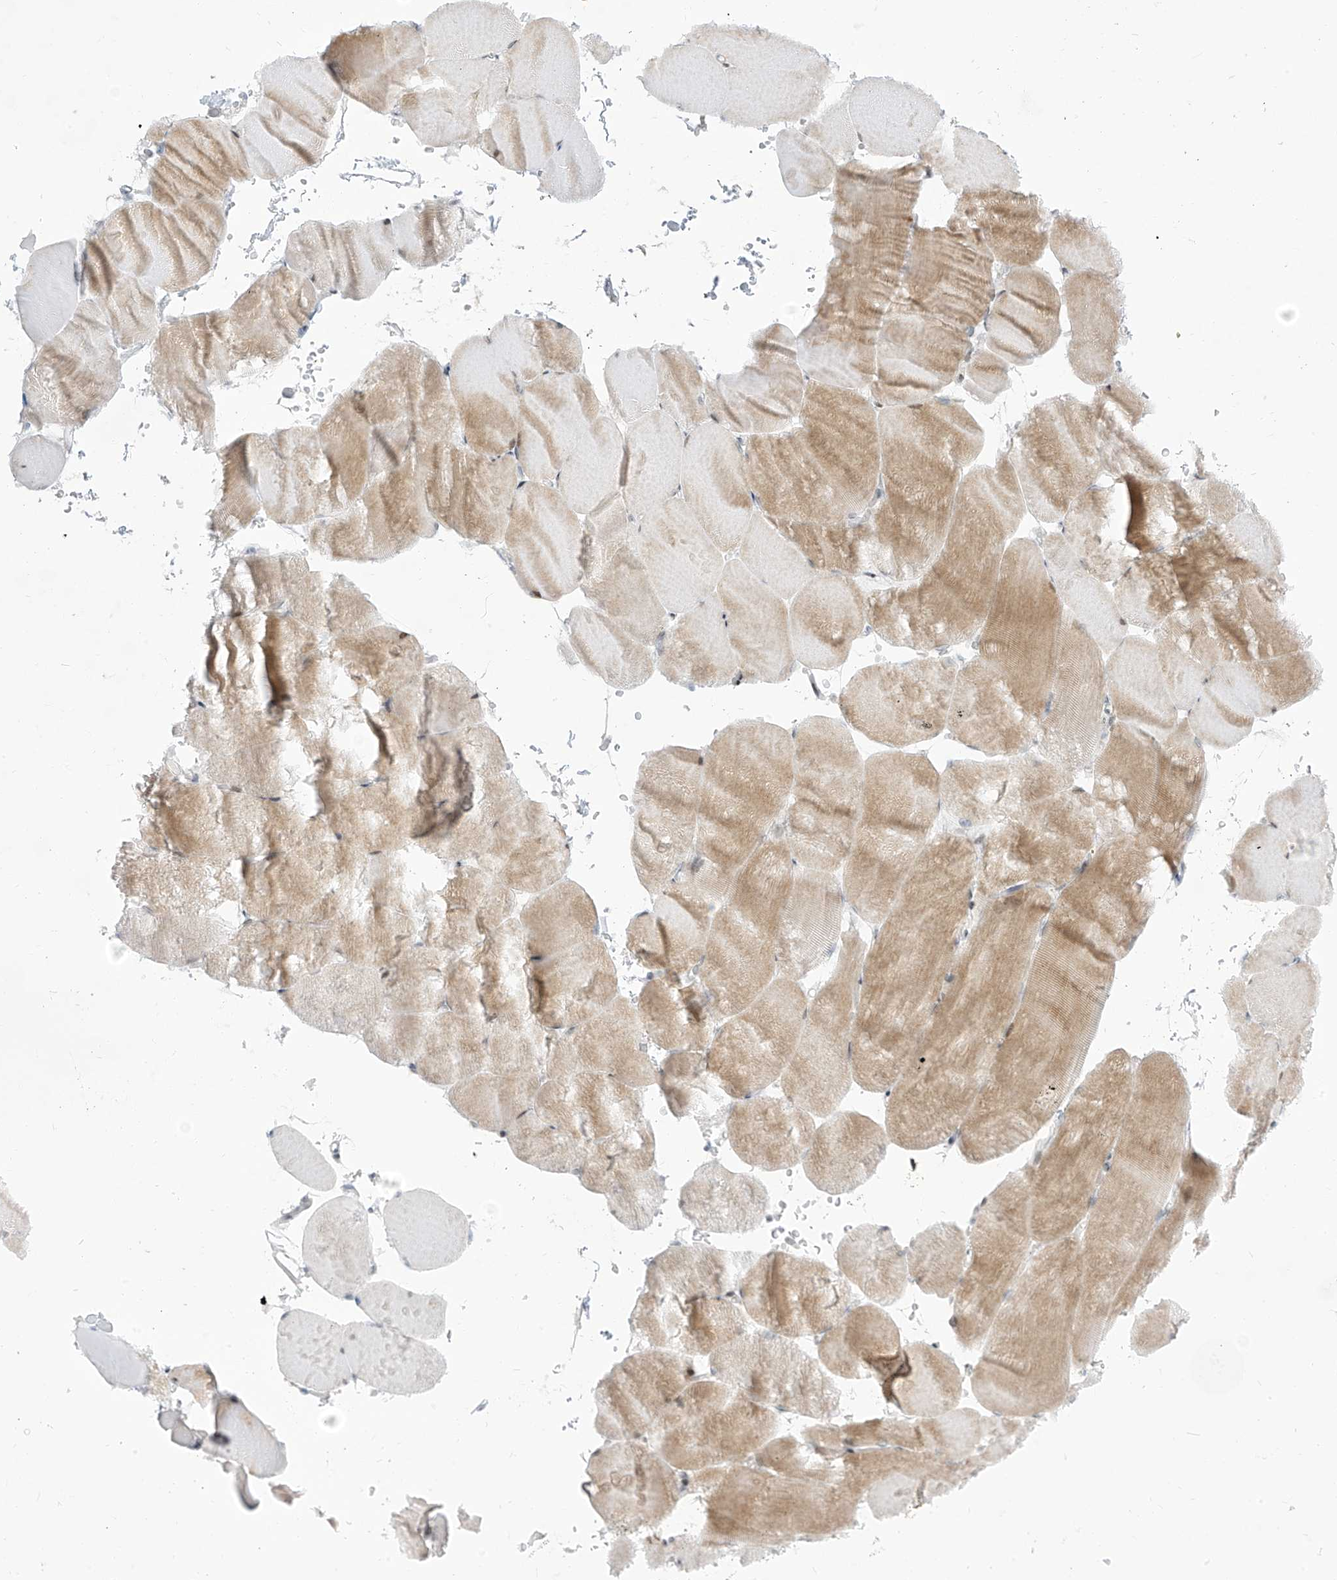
{"staining": {"intensity": "weak", "quantity": "25%-75%", "location": "cytoplasmic/membranous,nuclear"}, "tissue": "skeletal muscle", "cell_type": "Myocytes", "image_type": "normal", "snomed": [{"axis": "morphology", "description": "Normal tissue, NOS"}, {"axis": "topography", "description": "Skeletal muscle"}, {"axis": "topography", "description": "Parathyroid gland"}], "caption": "Protein staining of benign skeletal muscle shows weak cytoplasmic/membranous,nuclear expression in about 25%-75% of myocytes.", "gene": "LIN9", "patient": {"sex": "female", "age": 37}}